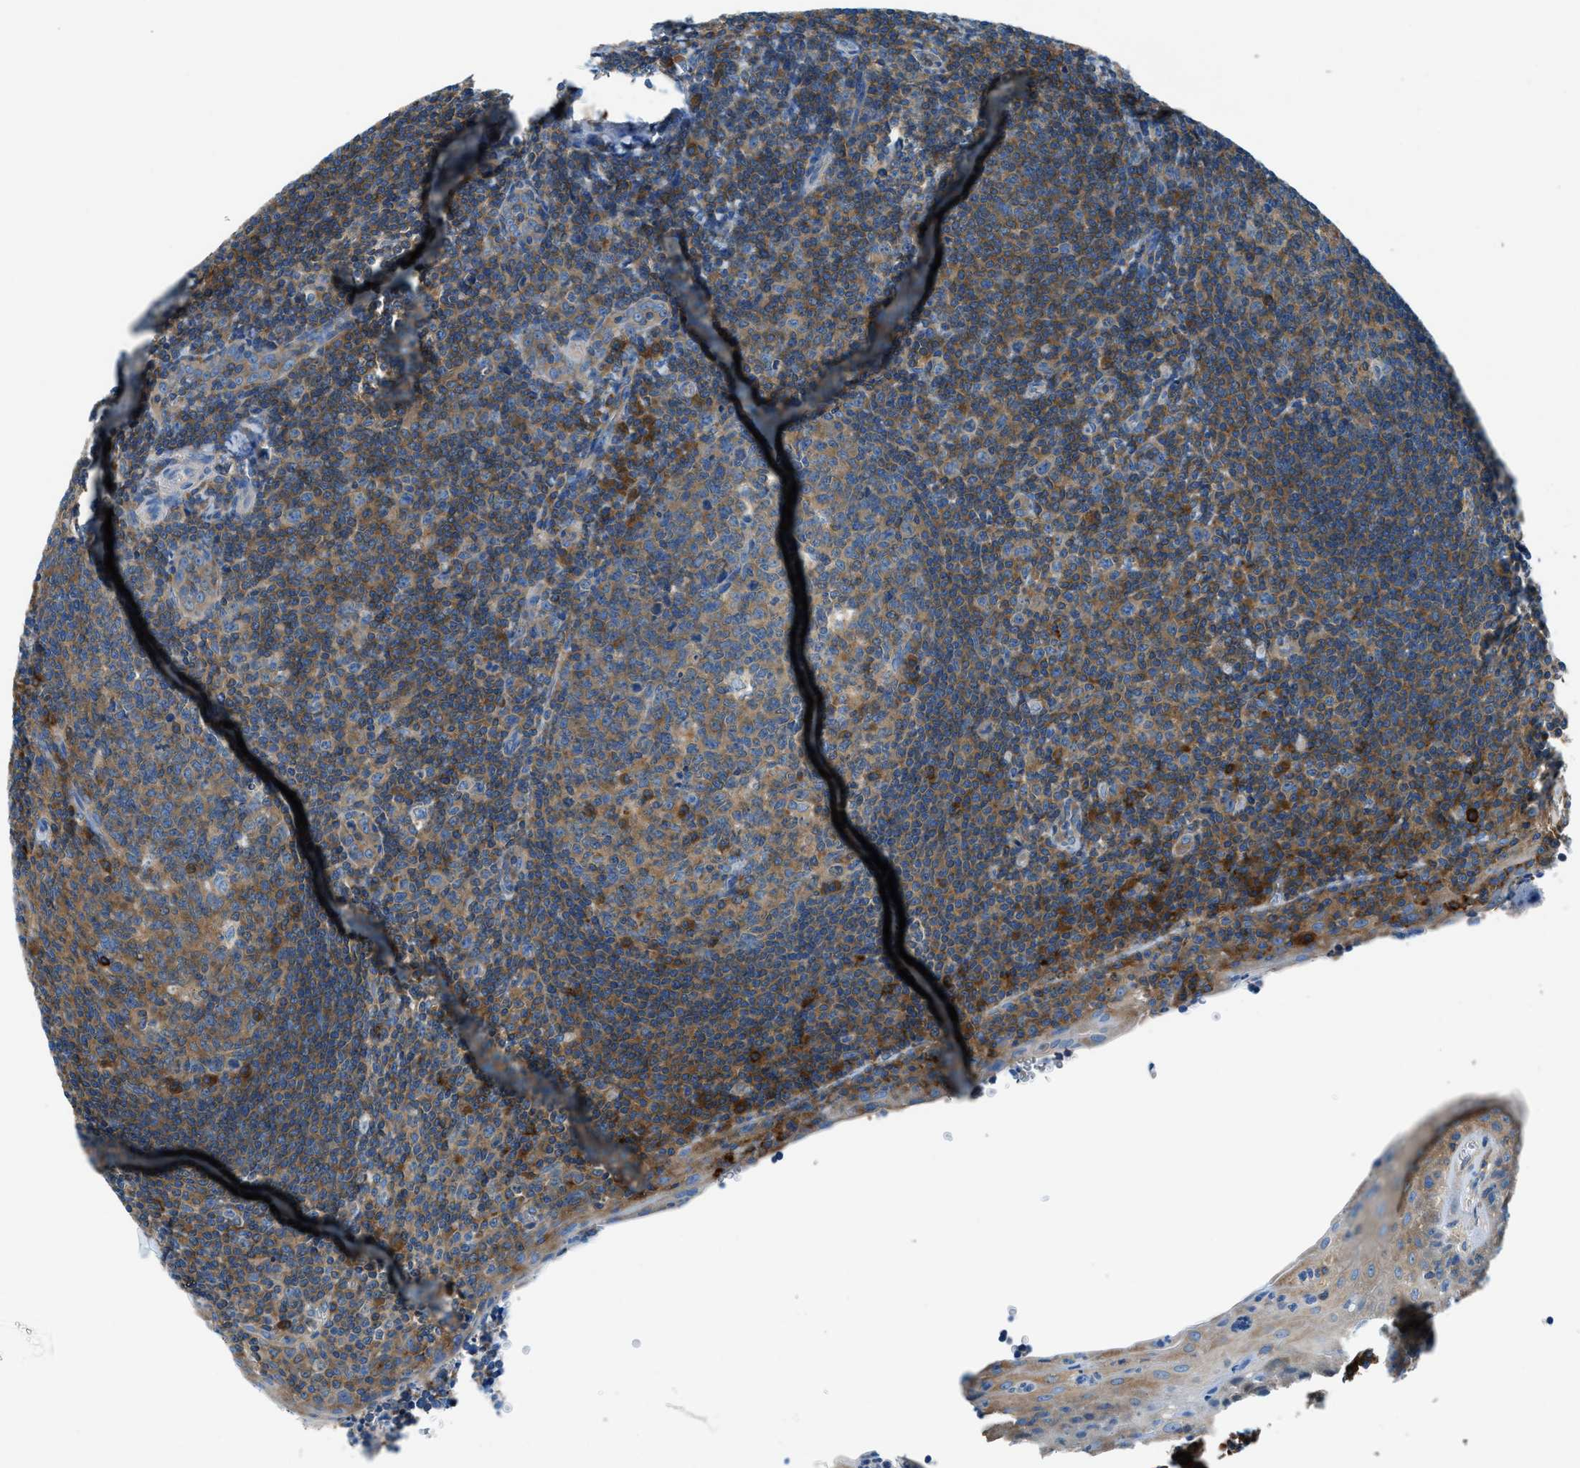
{"staining": {"intensity": "moderate", "quantity": ">75%", "location": "cytoplasmic/membranous"}, "tissue": "tonsil", "cell_type": "Germinal center cells", "image_type": "normal", "snomed": [{"axis": "morphology", "description": "Normal tissue, NOS"}, {"axis": "topography", "description": "Tonsil"}], "caption": "Immunohistochemistry (IHC) staining of unremarkable tonsil, which shows medium levels of moderate cytoplasmic/membranous expression in approximately >75% of germinal center cells indicating moderate cytoplasmic/membranous protein positivity. The staining was performed using DAB (brown) for protein detection and nuclei were counterstained in hematoxylin (blue).", "gene": "SARS1", "patient": {"sex": "male", "age": 37}}